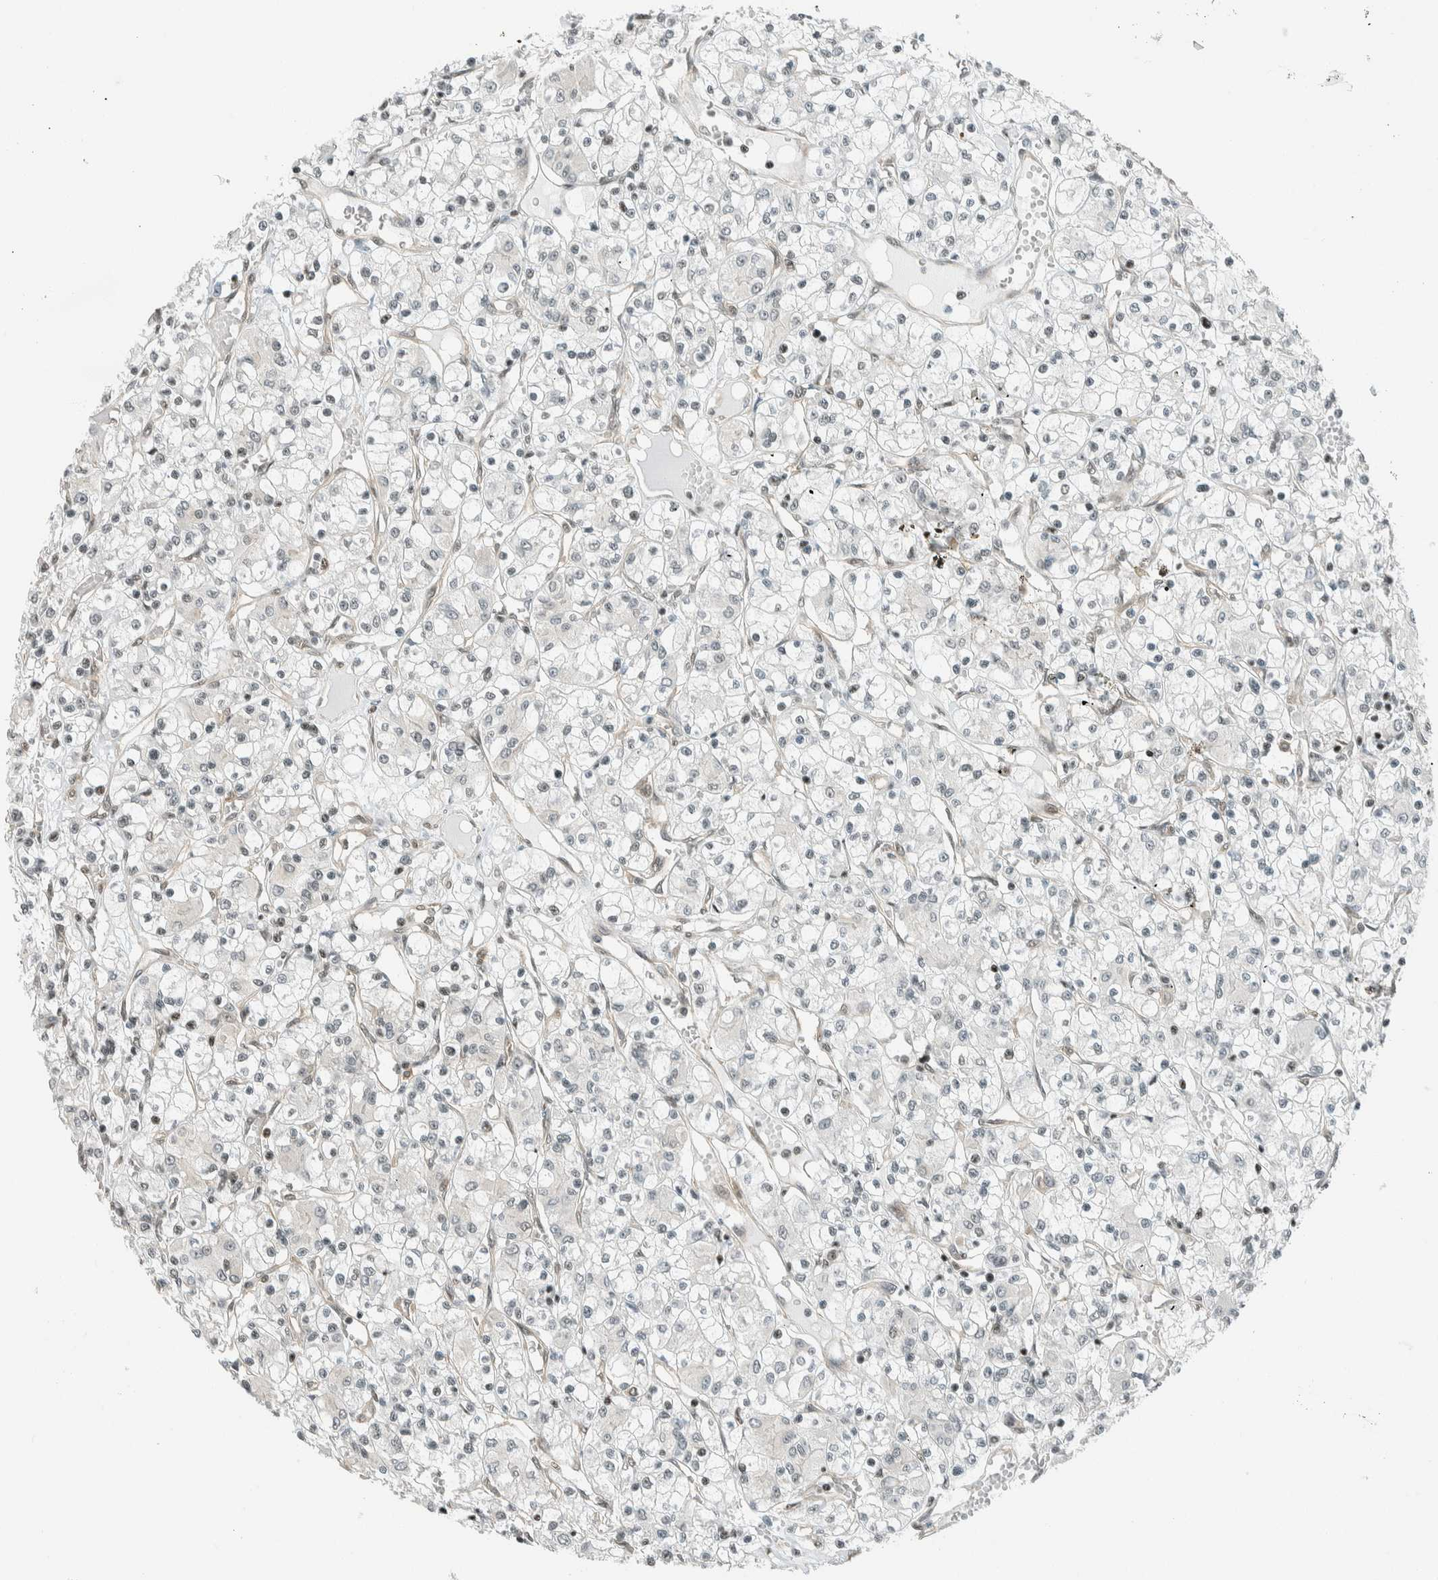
{"staining": {"intensity": "negative", "quantity": "none", "location": "none"}, "tissue": "renal cancer", "cell_type": "Tumor cells", "image_type": "cancer", "snomed": [{"axis": "morphology", "description": "Adenocarcinoma, NOS"}, {"axis": "topography", "description": "Kidney"}], "caption": "A micrograph of human adenocarcinoma (renal) is negative for staining in tumor cells.", "gene": "NIBAN2", "patient": {"sex": "female", "age": 59}}